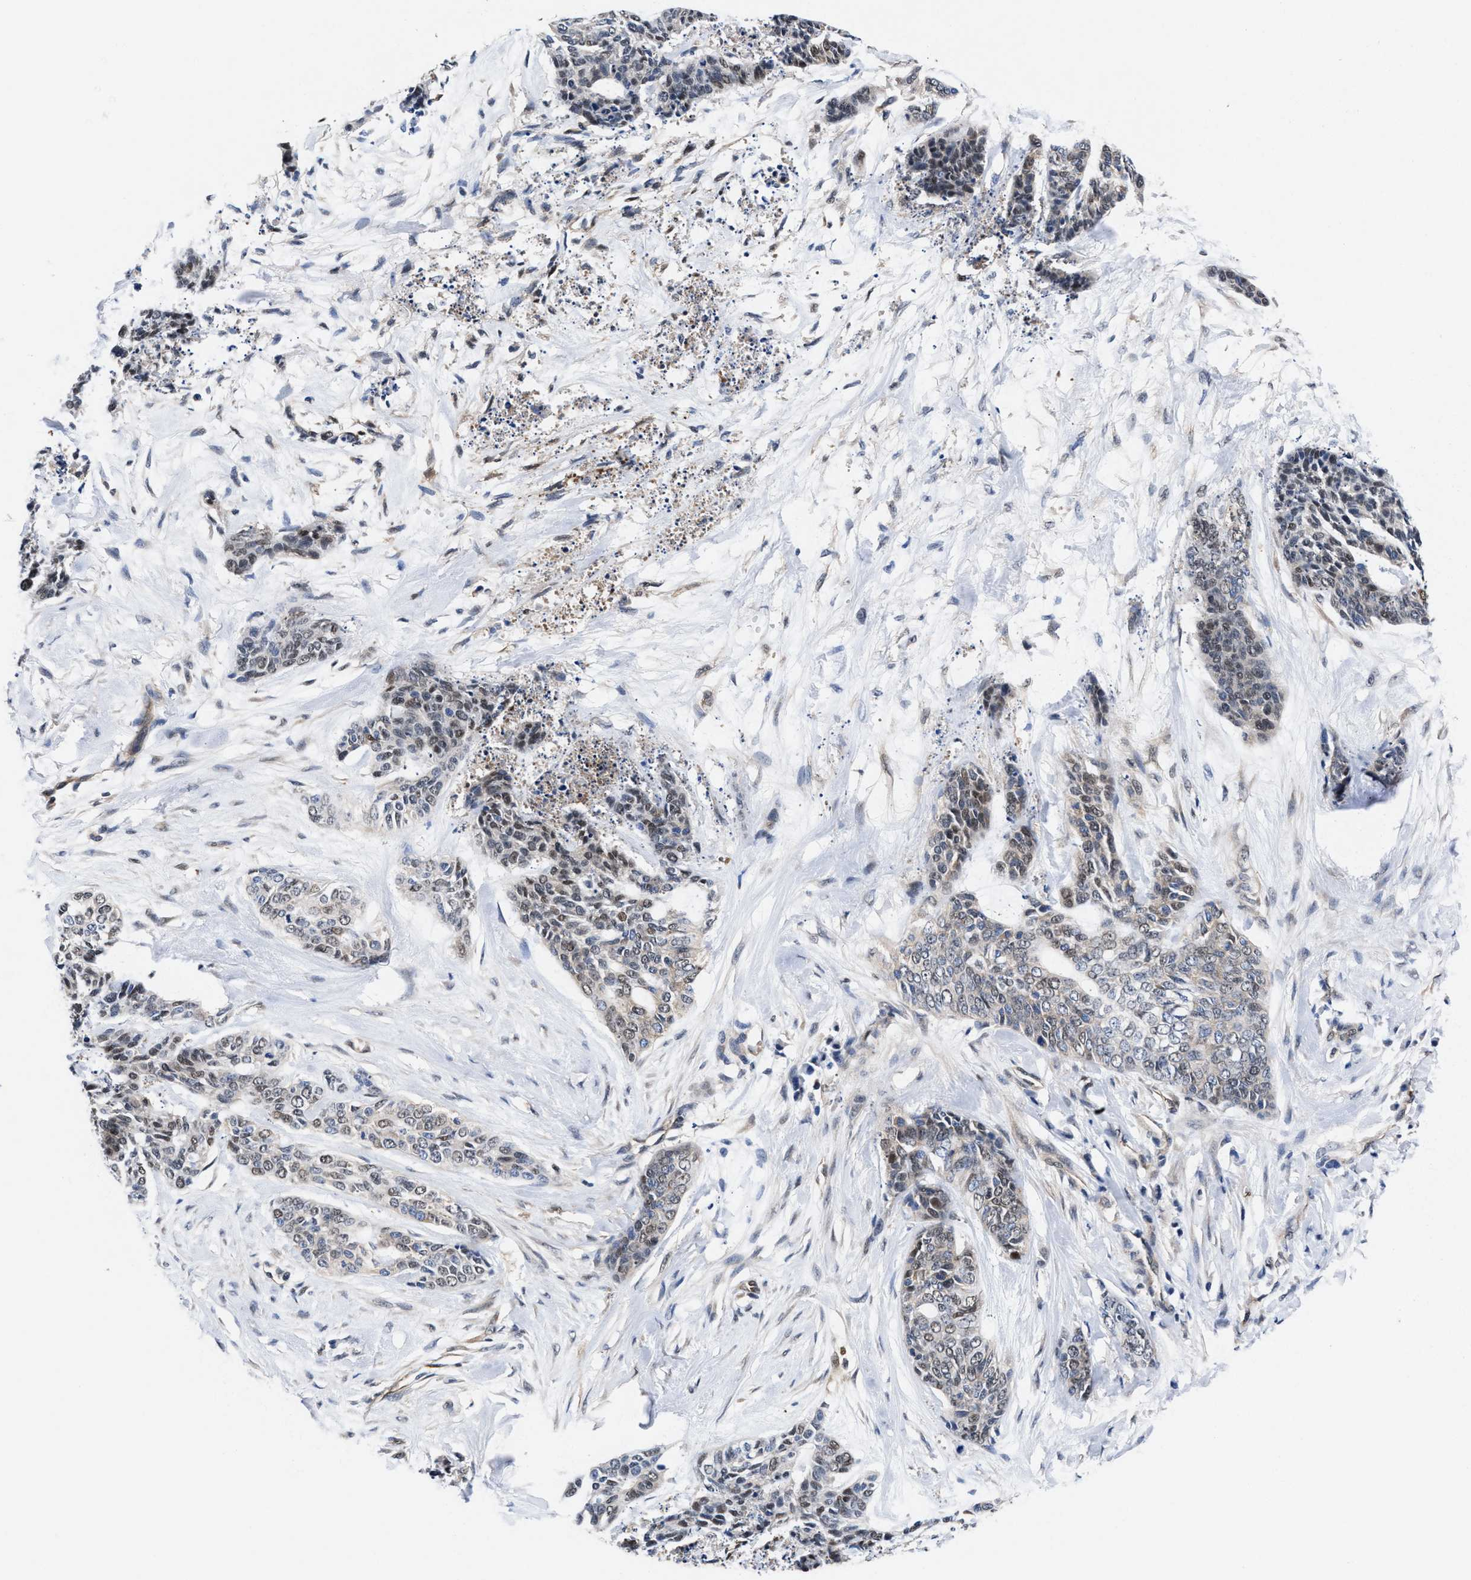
{"staining": {"intensity": "weak", "quantity": "25%-75%", "location": "nuclear"}, "tissue": "skin cancer", "cell_type": "Tumor cells", "image_type": "cancer", "snomed": [{"axis": "morphology", "description": "Basal cell carcinoma"}, {"axis": "topography", "description": "Skin"}], "caption": "This image exhibits IHC staining of human skin cancer (basal cell carcinoma), with low weak nuclear positivity in about 25%-75% of tumor cells.", "gene": "ACLY", "patient": {"sex": "female", "age": 64}}